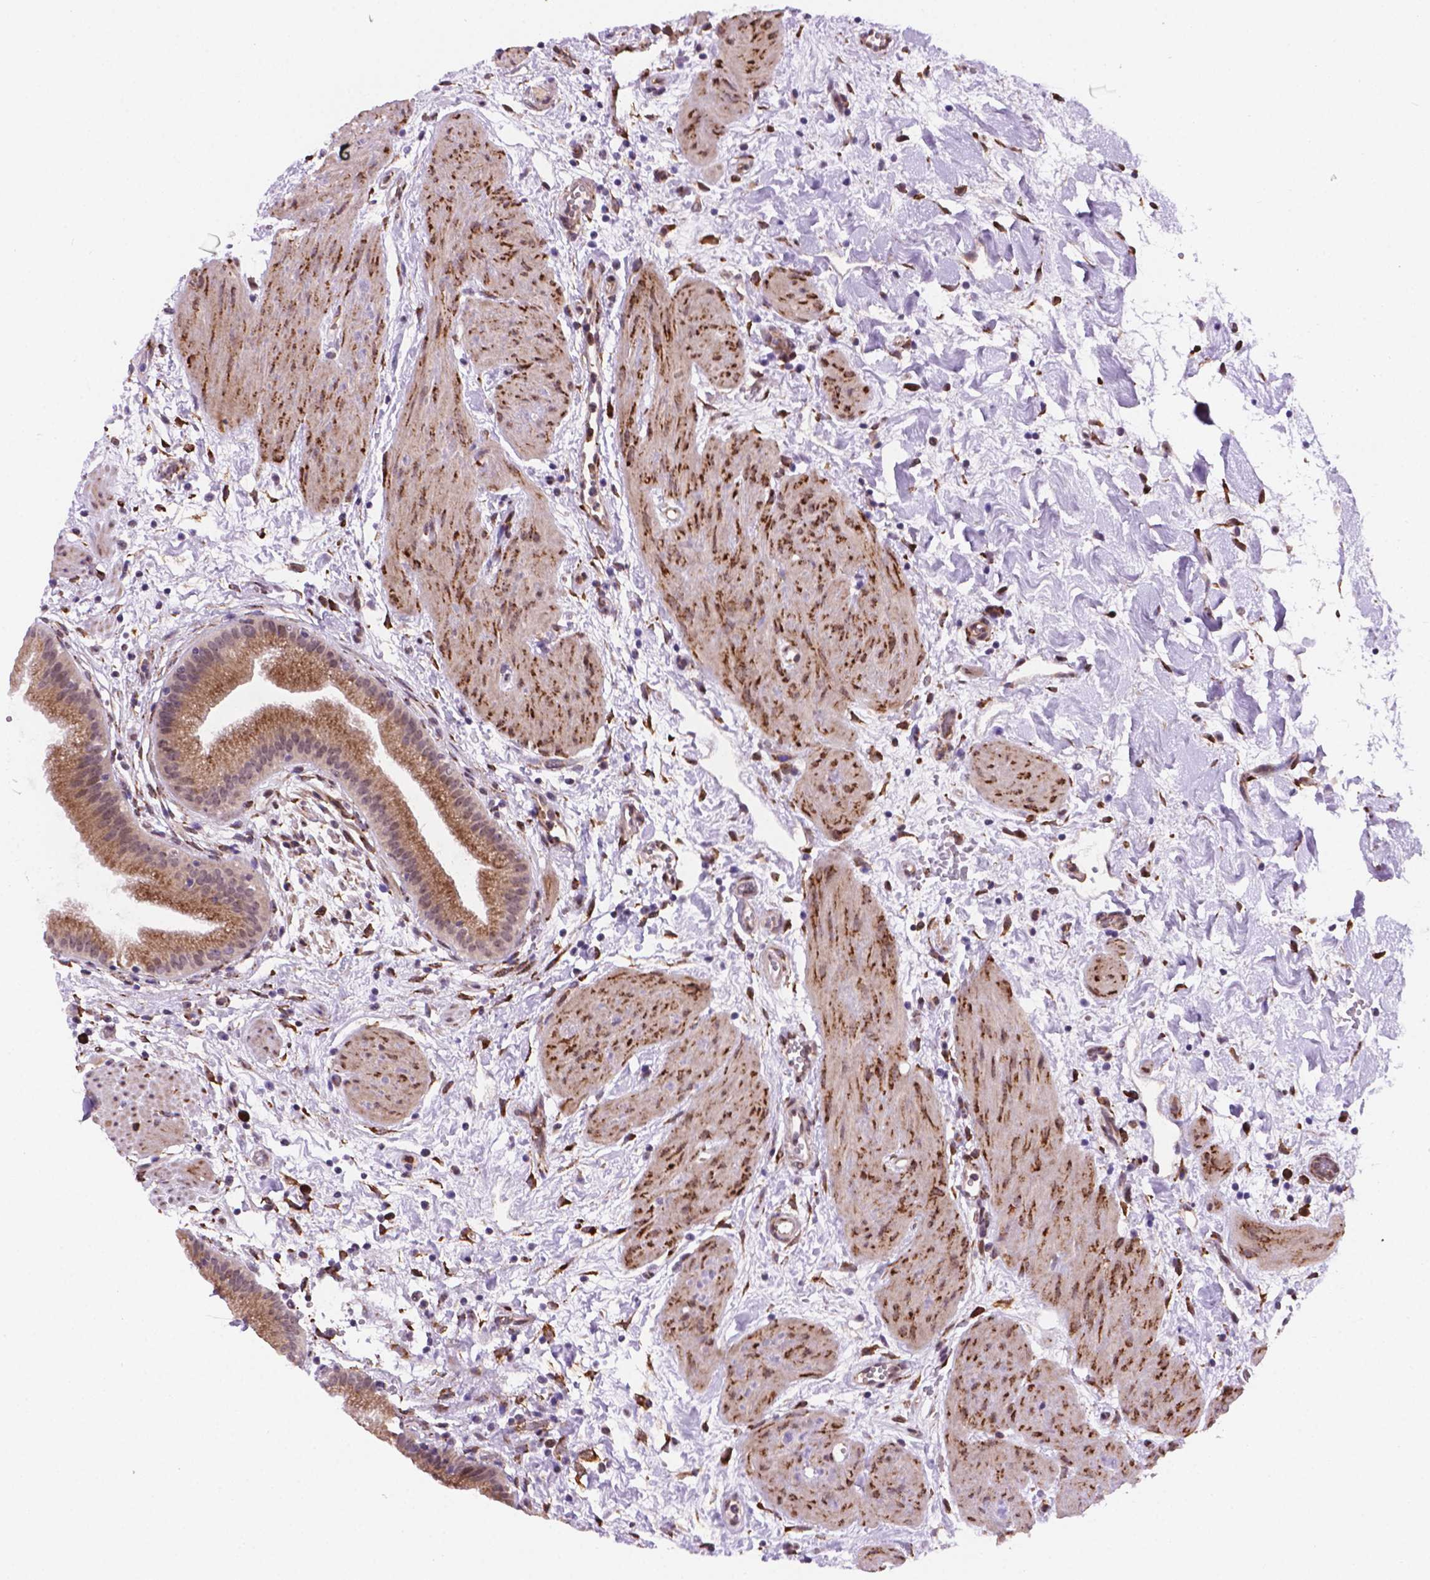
{"staining": {"intensity": "moderate", "quantity": ">75%", "location": "cytoplasmic/membranous"}, "tissue": "gallbladder", "cell_type": "Glandular cells", "image_type": "normal", "snomed": [{"axis": "morphology", "description": "Normal tissue, NOS"}, {"axis": "topography", "description": "Gallbladder"}], "caption": "Gallbladder stained with DAB (3,3'-diaminobenzidine) immunohistochemistry (IHC) reveals medium levels of moderate cytoplasmic/membranous staining in approximately >75% of glandular cells.", "gene": "FNIP1", "patient": {"sex": "female", "age": 65}}